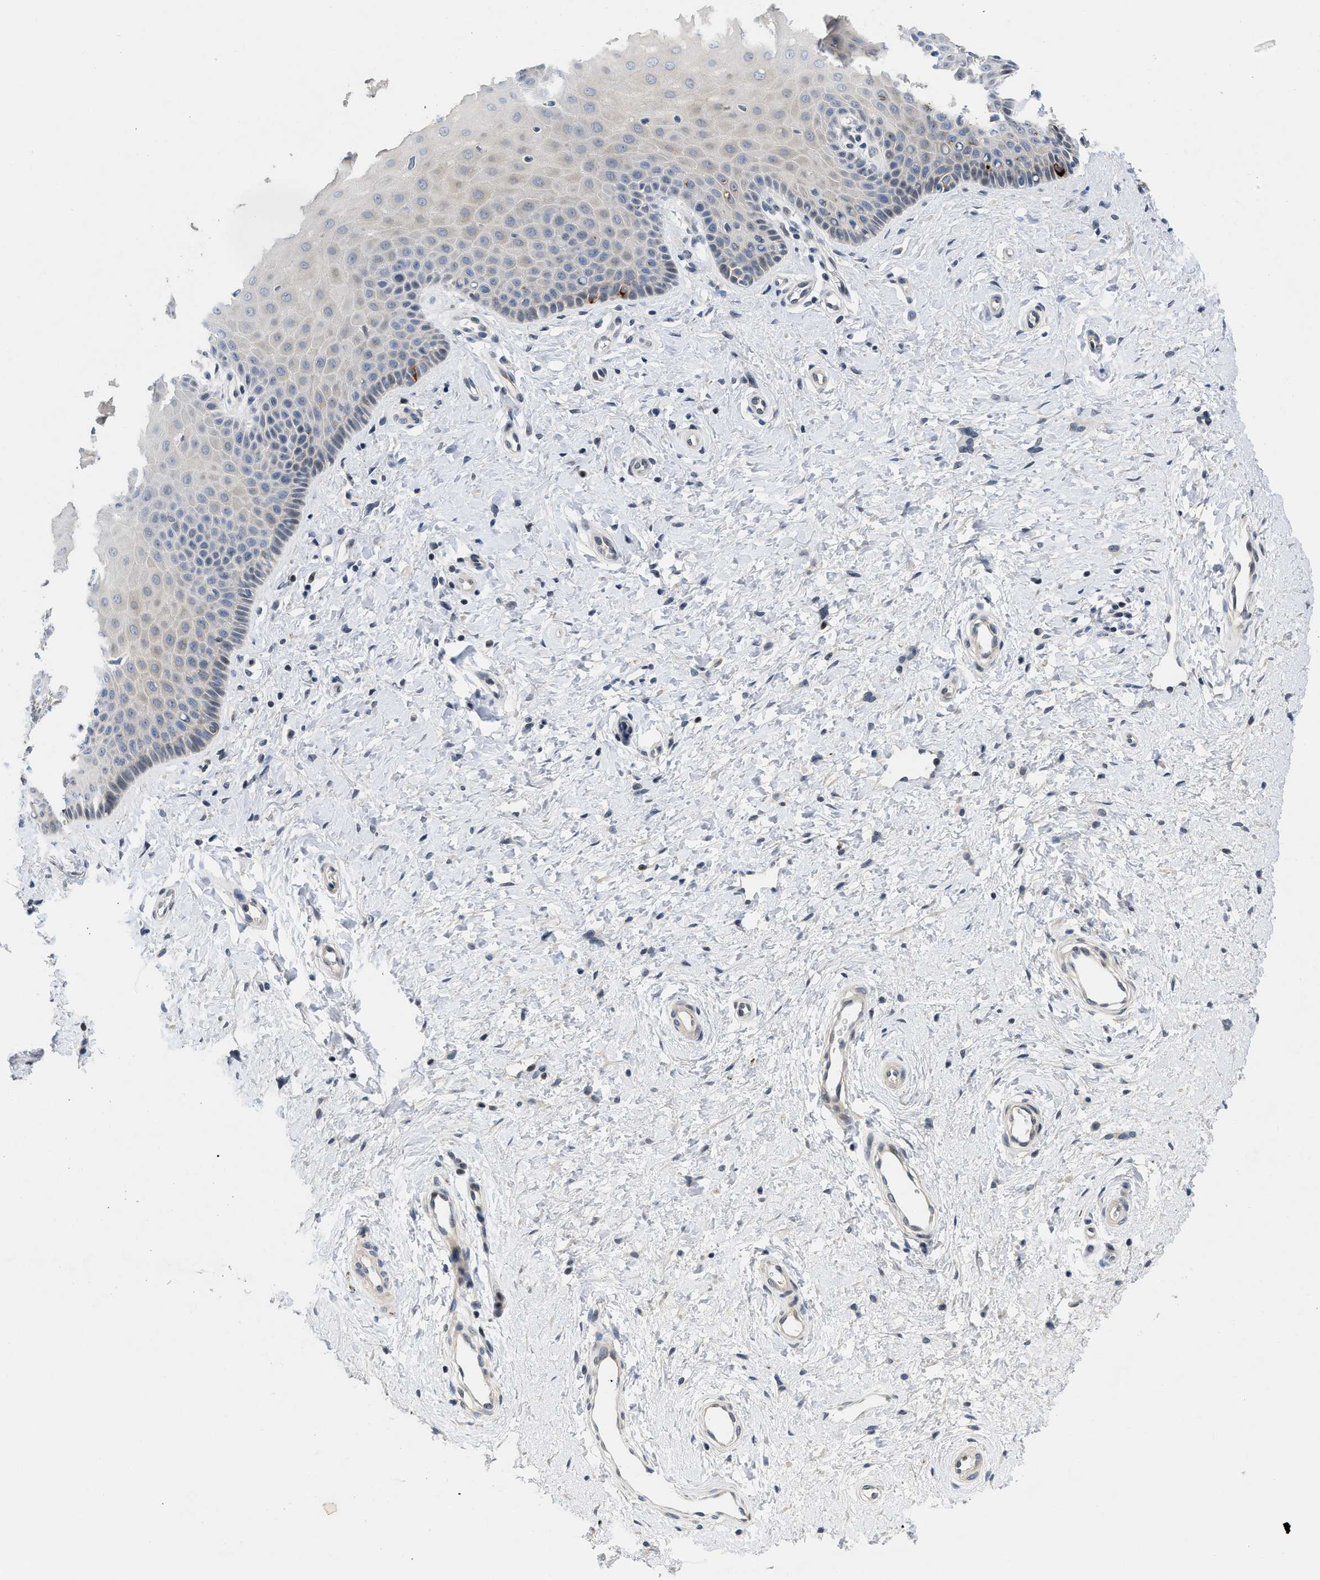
{"staining": {"intensity": "negative", "quantity": "none", "location": "none"}, "tissue": "cervix", "cell_type": "Squamous epithelial cells", "image_type": "normal", "snomed": [{"axis": "morphology", "description": "Normal tissue, NOS"}, {"axis": "topography", "description": "Cervix"}], "caption": "Immunohistochemistry histopathology image of unremarkable cervix stained for a protein (brown), which reveals no expression in squamous epithelial cells.", "gene": "VIP", "patient": {"sex": "female", "age": 55}}